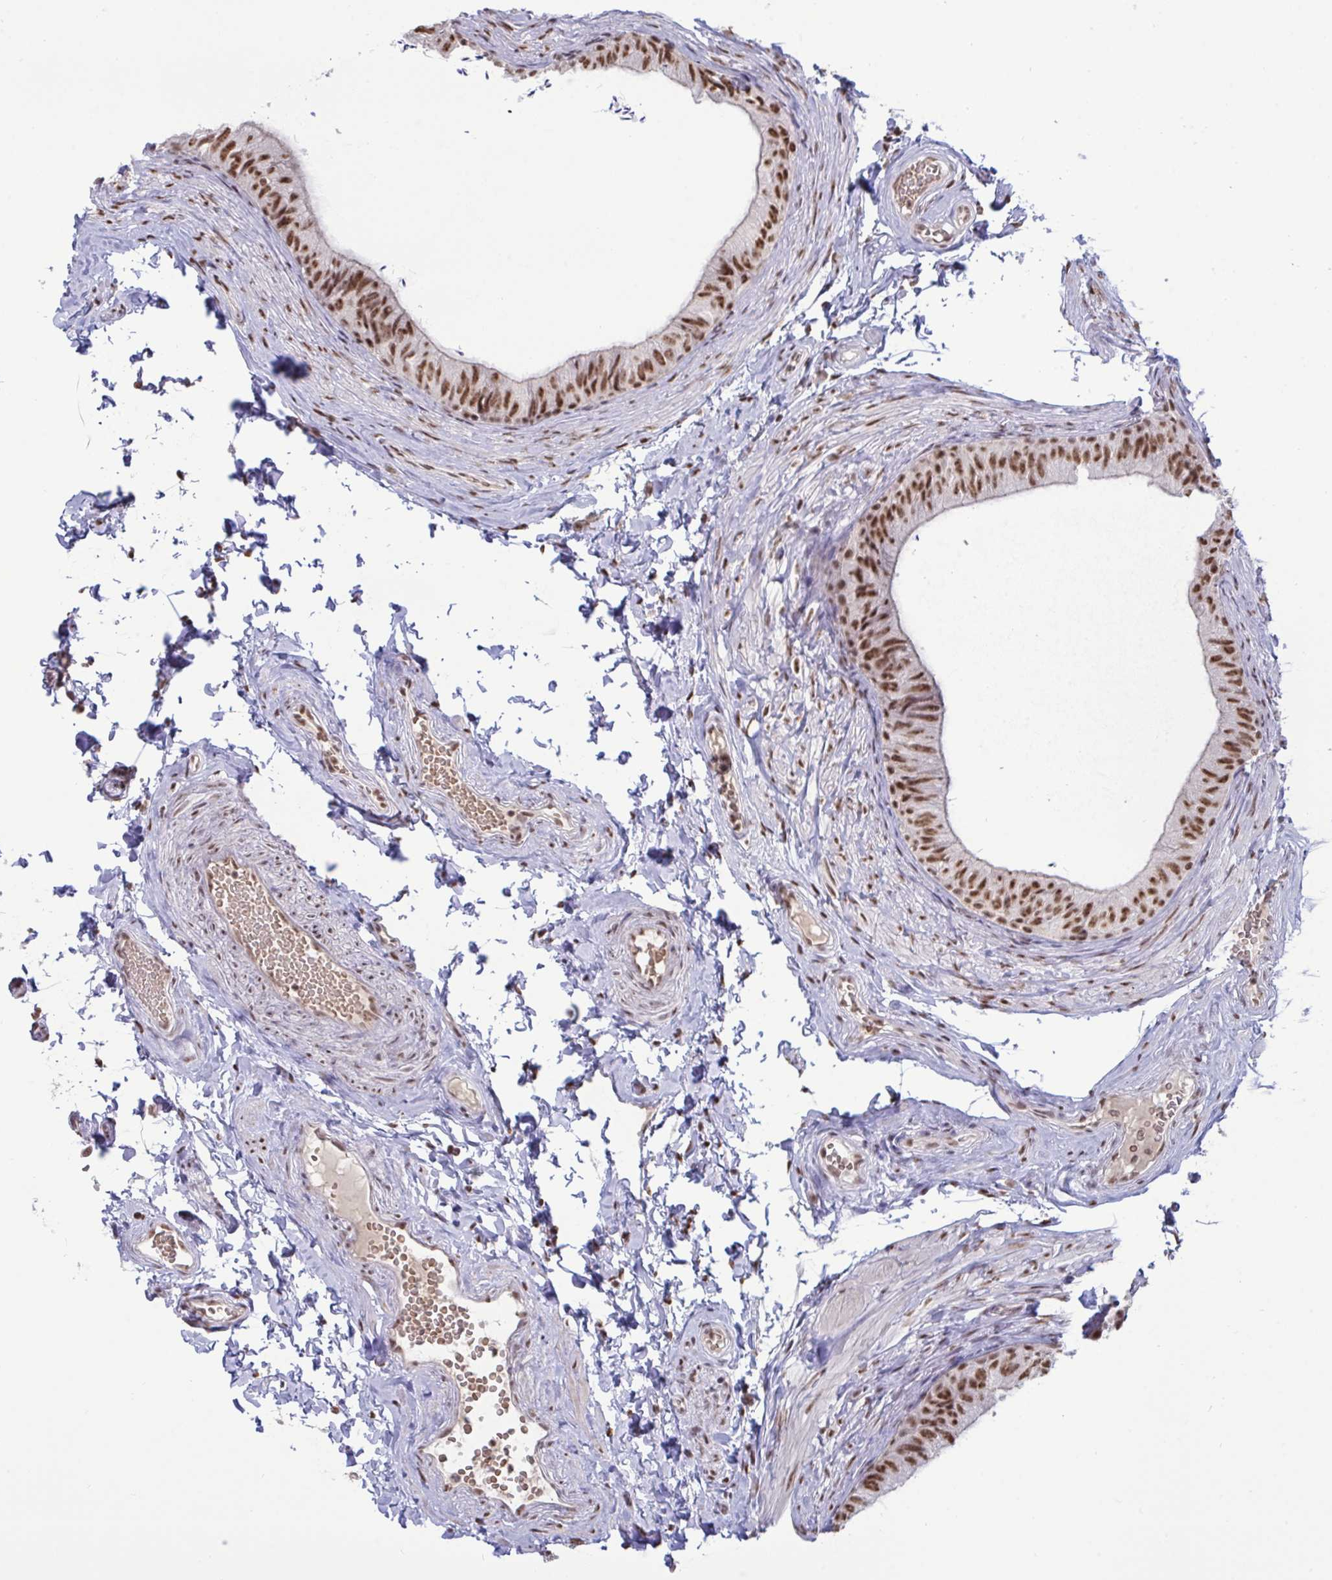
{"staining": {"intensity": "moderate", "quantity": ">75%", "location": "nuclear"}, "tissue": "epididymis", "cell_type": "Glandular cells", "image_type": "normal", "snomed": [{"axis": "morphology", "description": "Normal tissue, NOS"}, {"axis": "topography", "description": "Epididymis, spermatic cord, NOS"}, {"axis": "topography", "description": "Epididymis"}, {"axis": "topography", "description": "Peripheral nerve tissue"}], "caption": "Epididymis stained for a protein demonstrates moderate nuclear positivity in glandular cells.", "gene": "PUF60", "patient": {"sex": "male", "age": 29}}